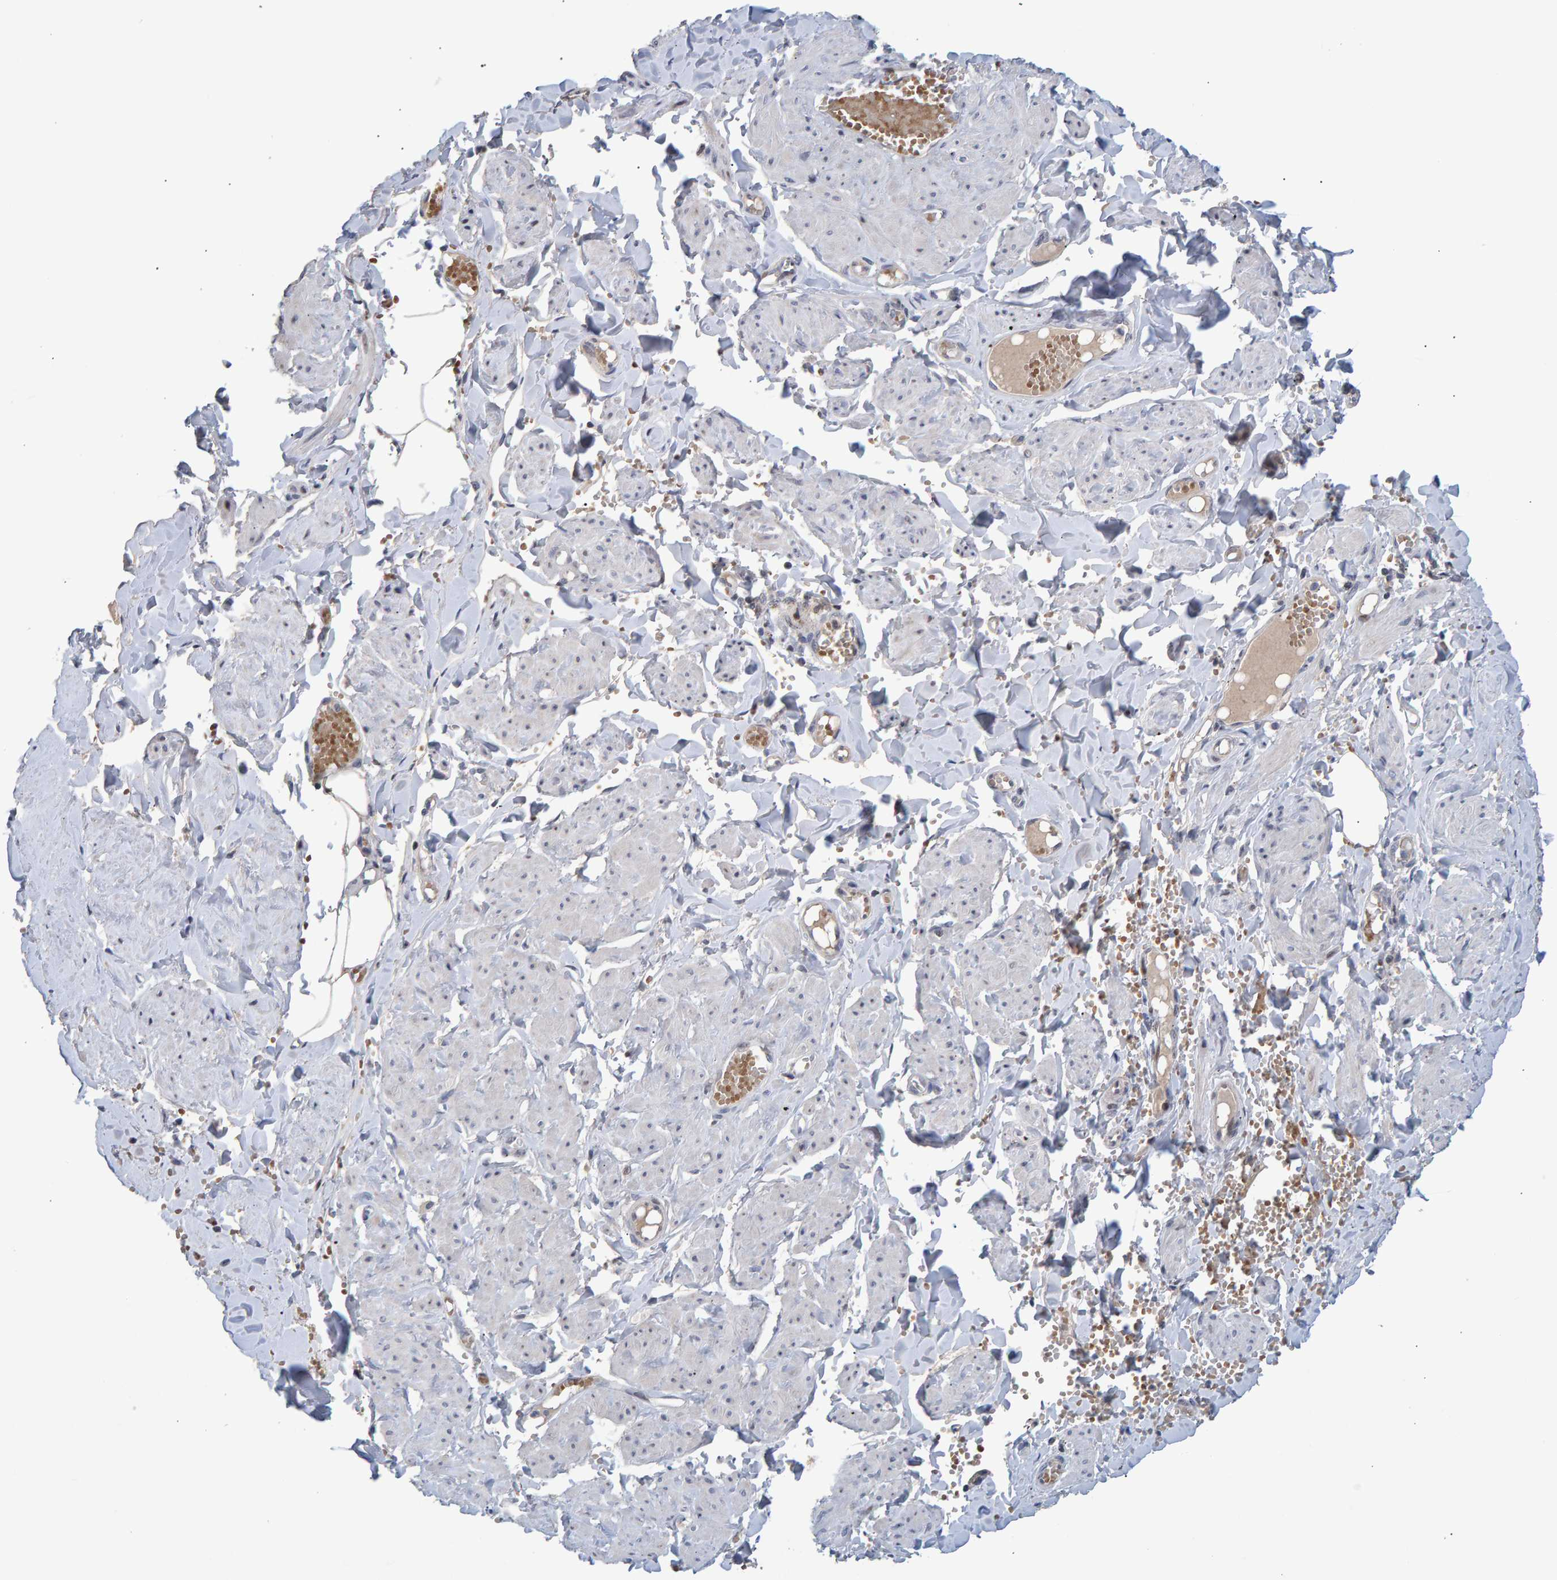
{"staining": {"intensity": "negative", "quantity": "none", "location": "none"}, "tissue": "adipose tissue", "cell_type": "Adipocytes", "image_type": "normal", "snomed": [{"axis": "morphology", "description": "Normal tissue, NOS"}, {"axis": "topography", "description": "Vascular tissue"}, {"axis": "topography", "description": "Fallopian tube"}, {"axis": "topography", "description": "Ovary"}], "caption": "Protein analysis of unremarkable adipose tissue reveals no significant positivity in adipocytes.", "gene": "ESRP1", "patient": {"sex": "female", "age": 67}}